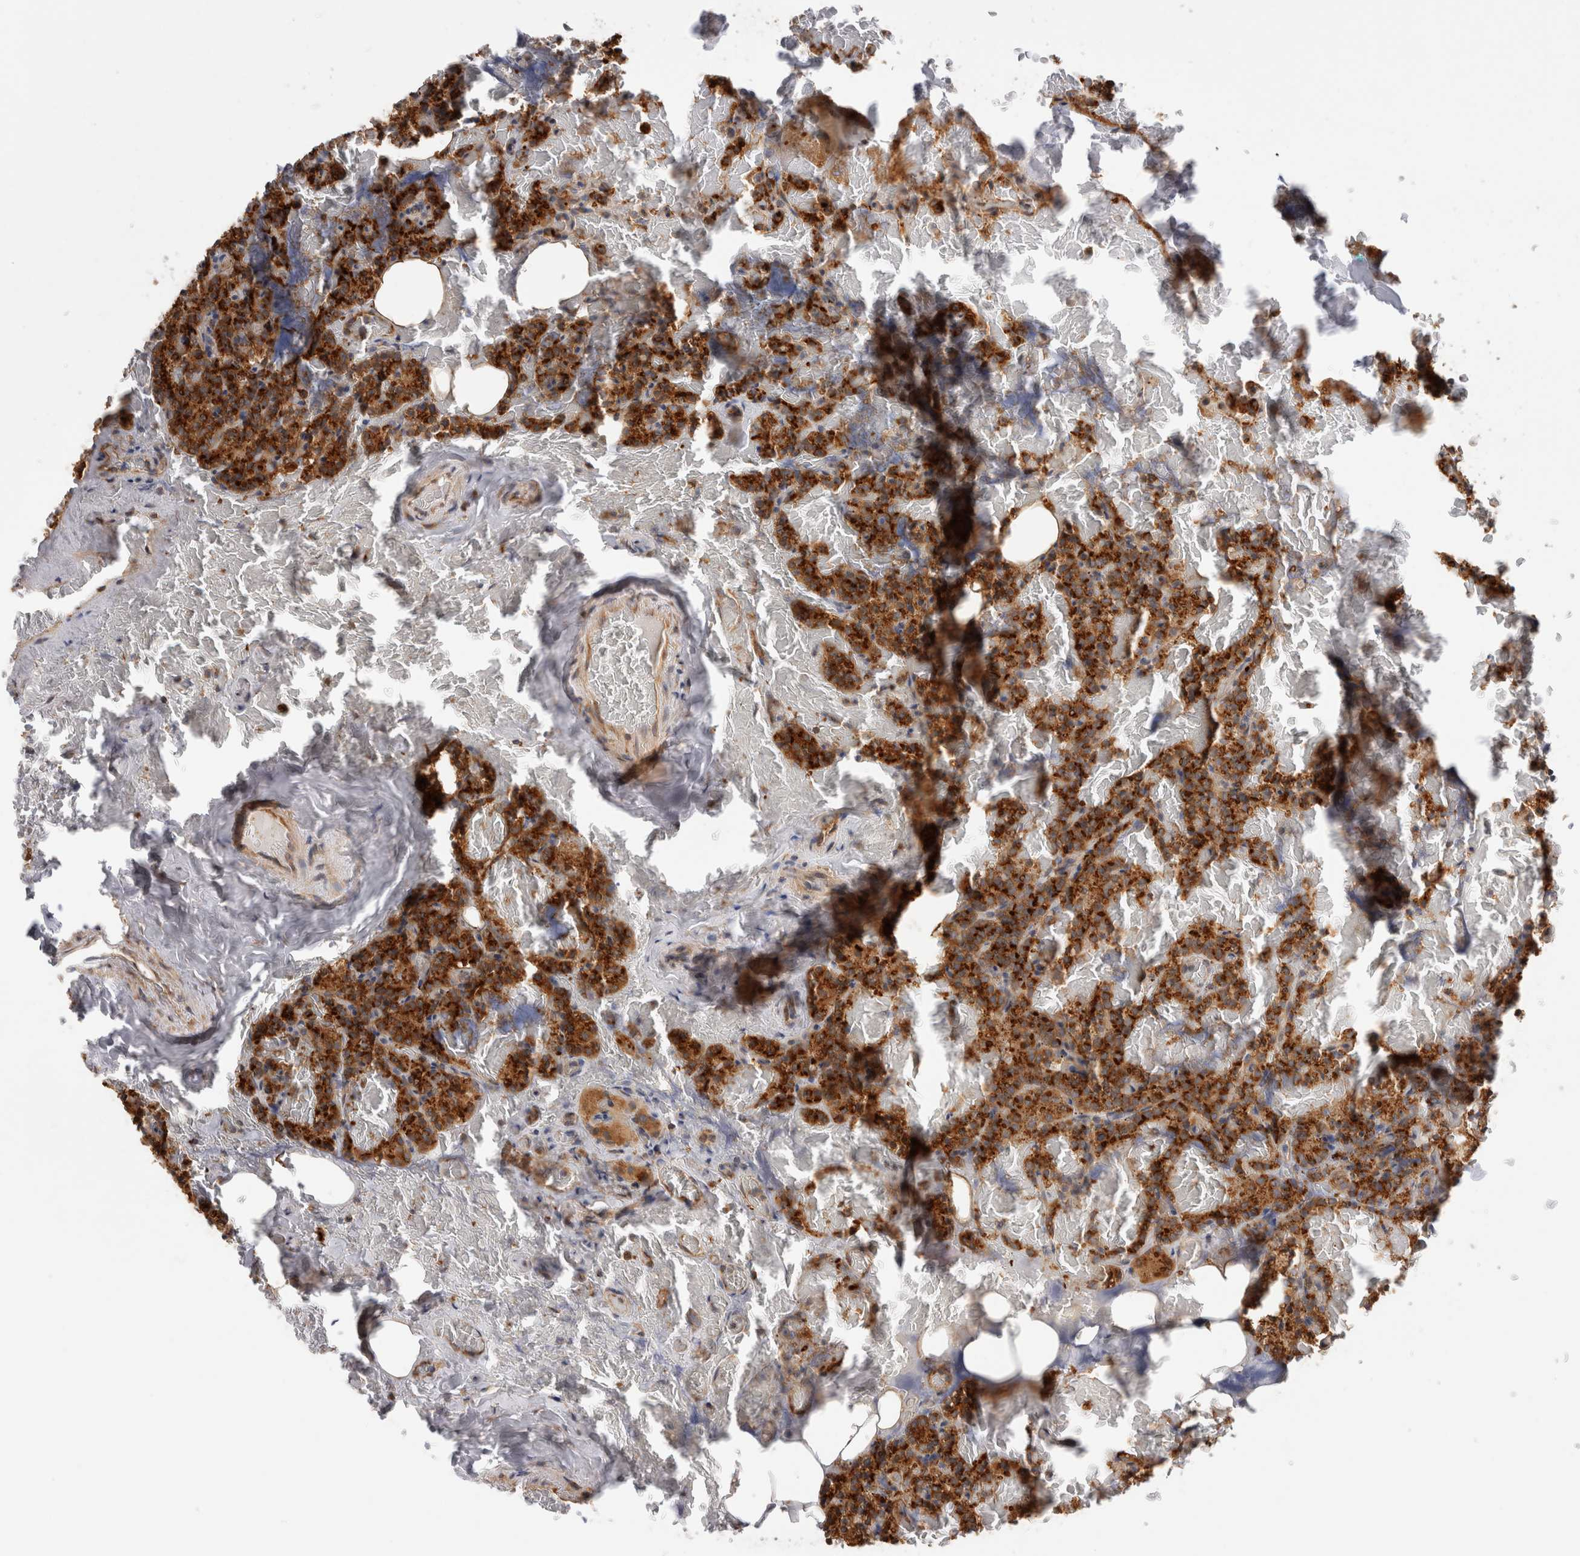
{"staining": {"intensity": "strong", "quantity": ">75%", "location": "cytoplasmic/membranous"}, "tissue": "parathyroid gland", "cell_type": "Glandular cells", "image_type": "normal", "snomed": [{"axis": "morphology", "description": "Normal tissue, NOS"}, {"axis": "topography", "description": "Parathyroid gland"}], "caption": "High-magnification brightfield microscopy of benign parathyroid gland stained with DAB (3,3'-diaminobenzidine) (brown) and counterstained with hematoxylin (blue). glandular cells exhibit strong cytoplasmic/membranous positivity is identified in about>75% of cells. The staining is performed using DAB (3,3'-diaminobenzidine) brown chromogen to label protein expression. The nuclei are counter-stained blue using hematoxylin.", "gene": "ACTL9", "patient": {"sex": "female", "age": 78}}